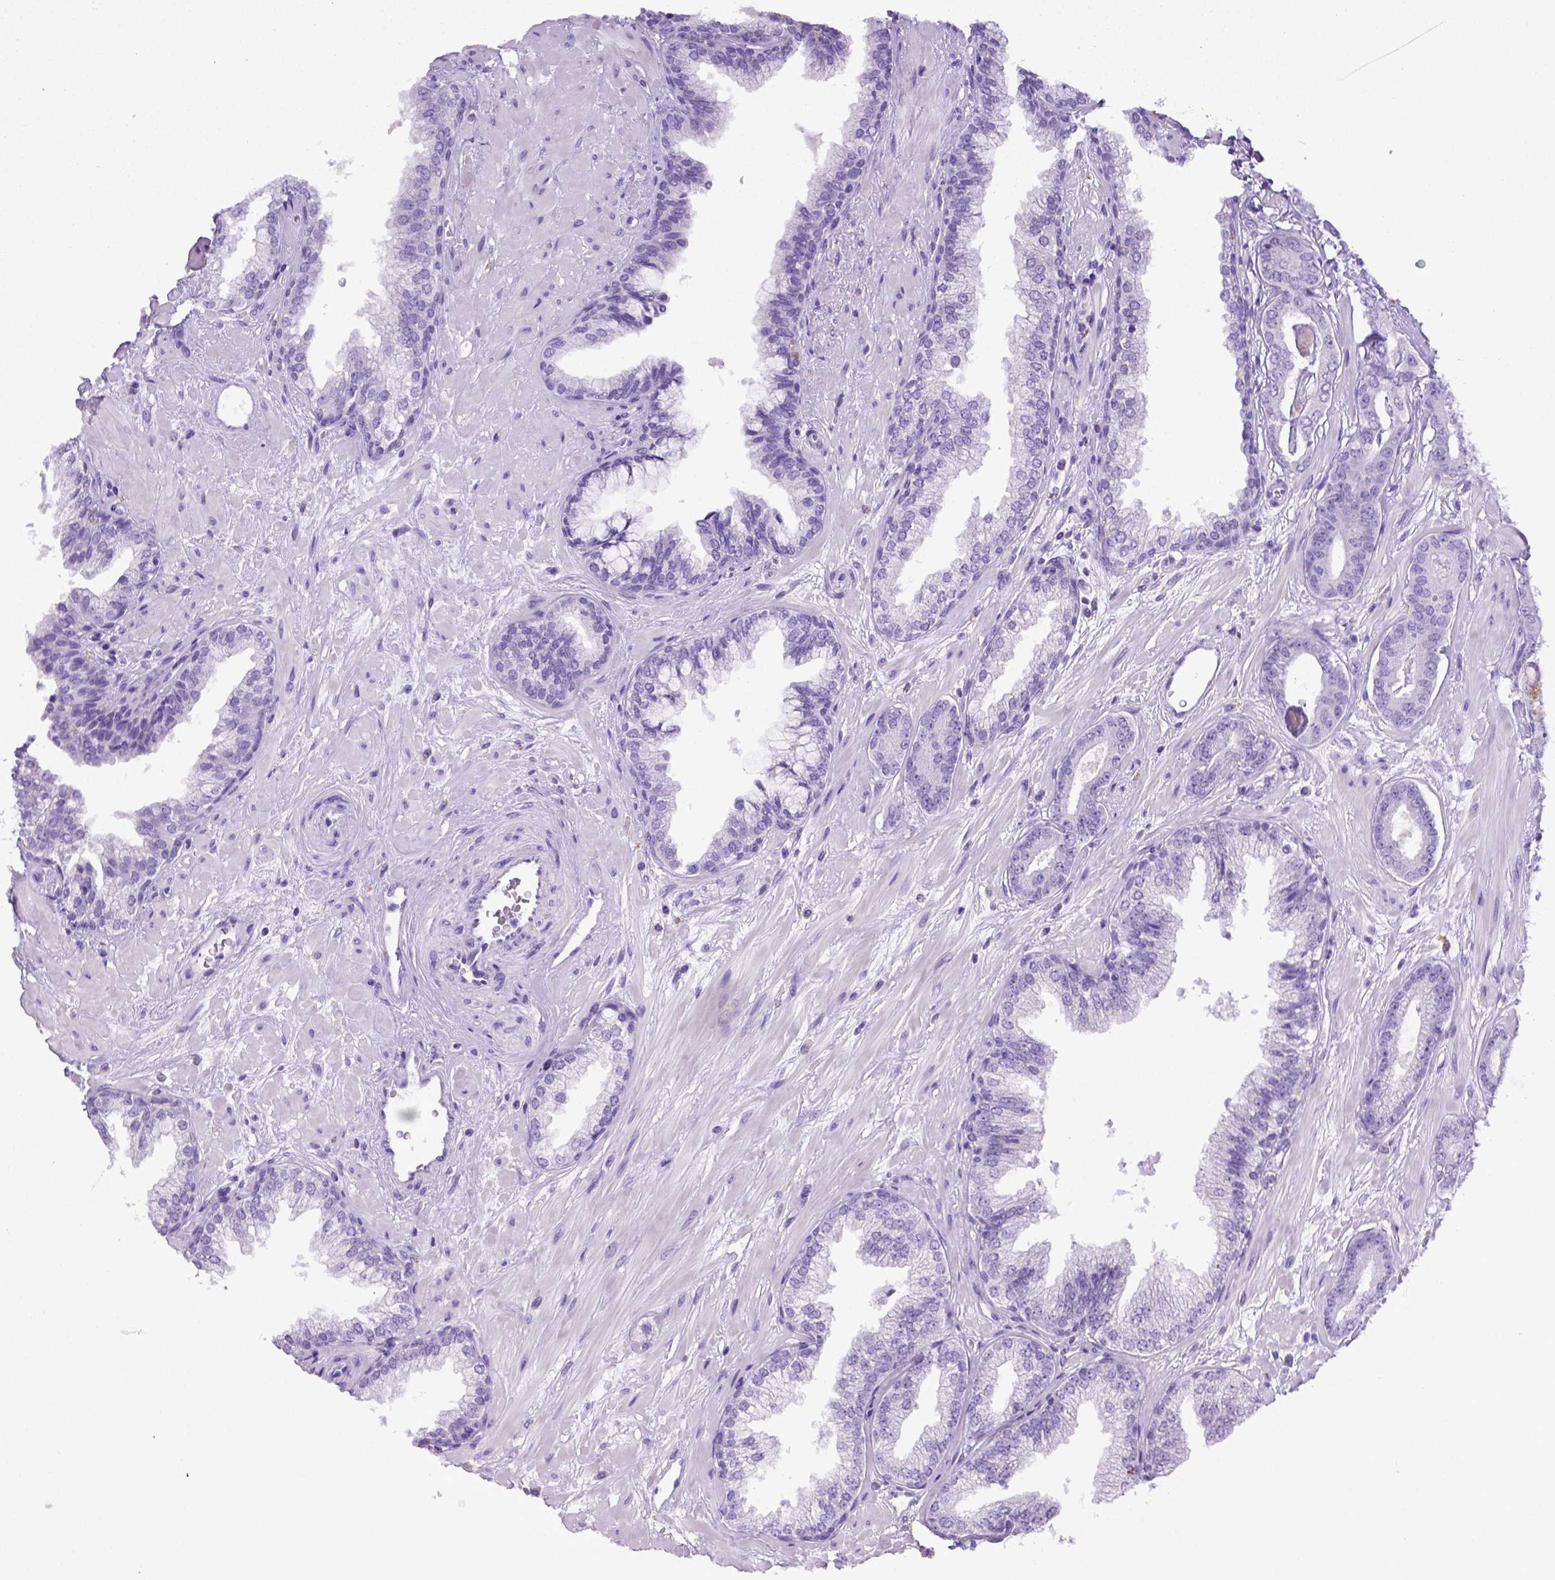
{"staining": {"intensity": "negative", "quantity": "none", "location": "none"}, "tissue": "prostate cancer", "cell_type": "Tumor cells", "image_type": "cancer", "snomed": [{"axis": "morphology", "description": "Adenocarcinoma, Low grade"}, {"axis": "topography", "description": "Prostate"}], "caption": "A high-resolution photomicrograph shows immunohistochemistry (IHC) staining of low-grade adenocarcinoma (prostate), which shows no significant expression in tumor cells.", "gene": "CD68", "patient": {"sex": "male", "age": 61}}